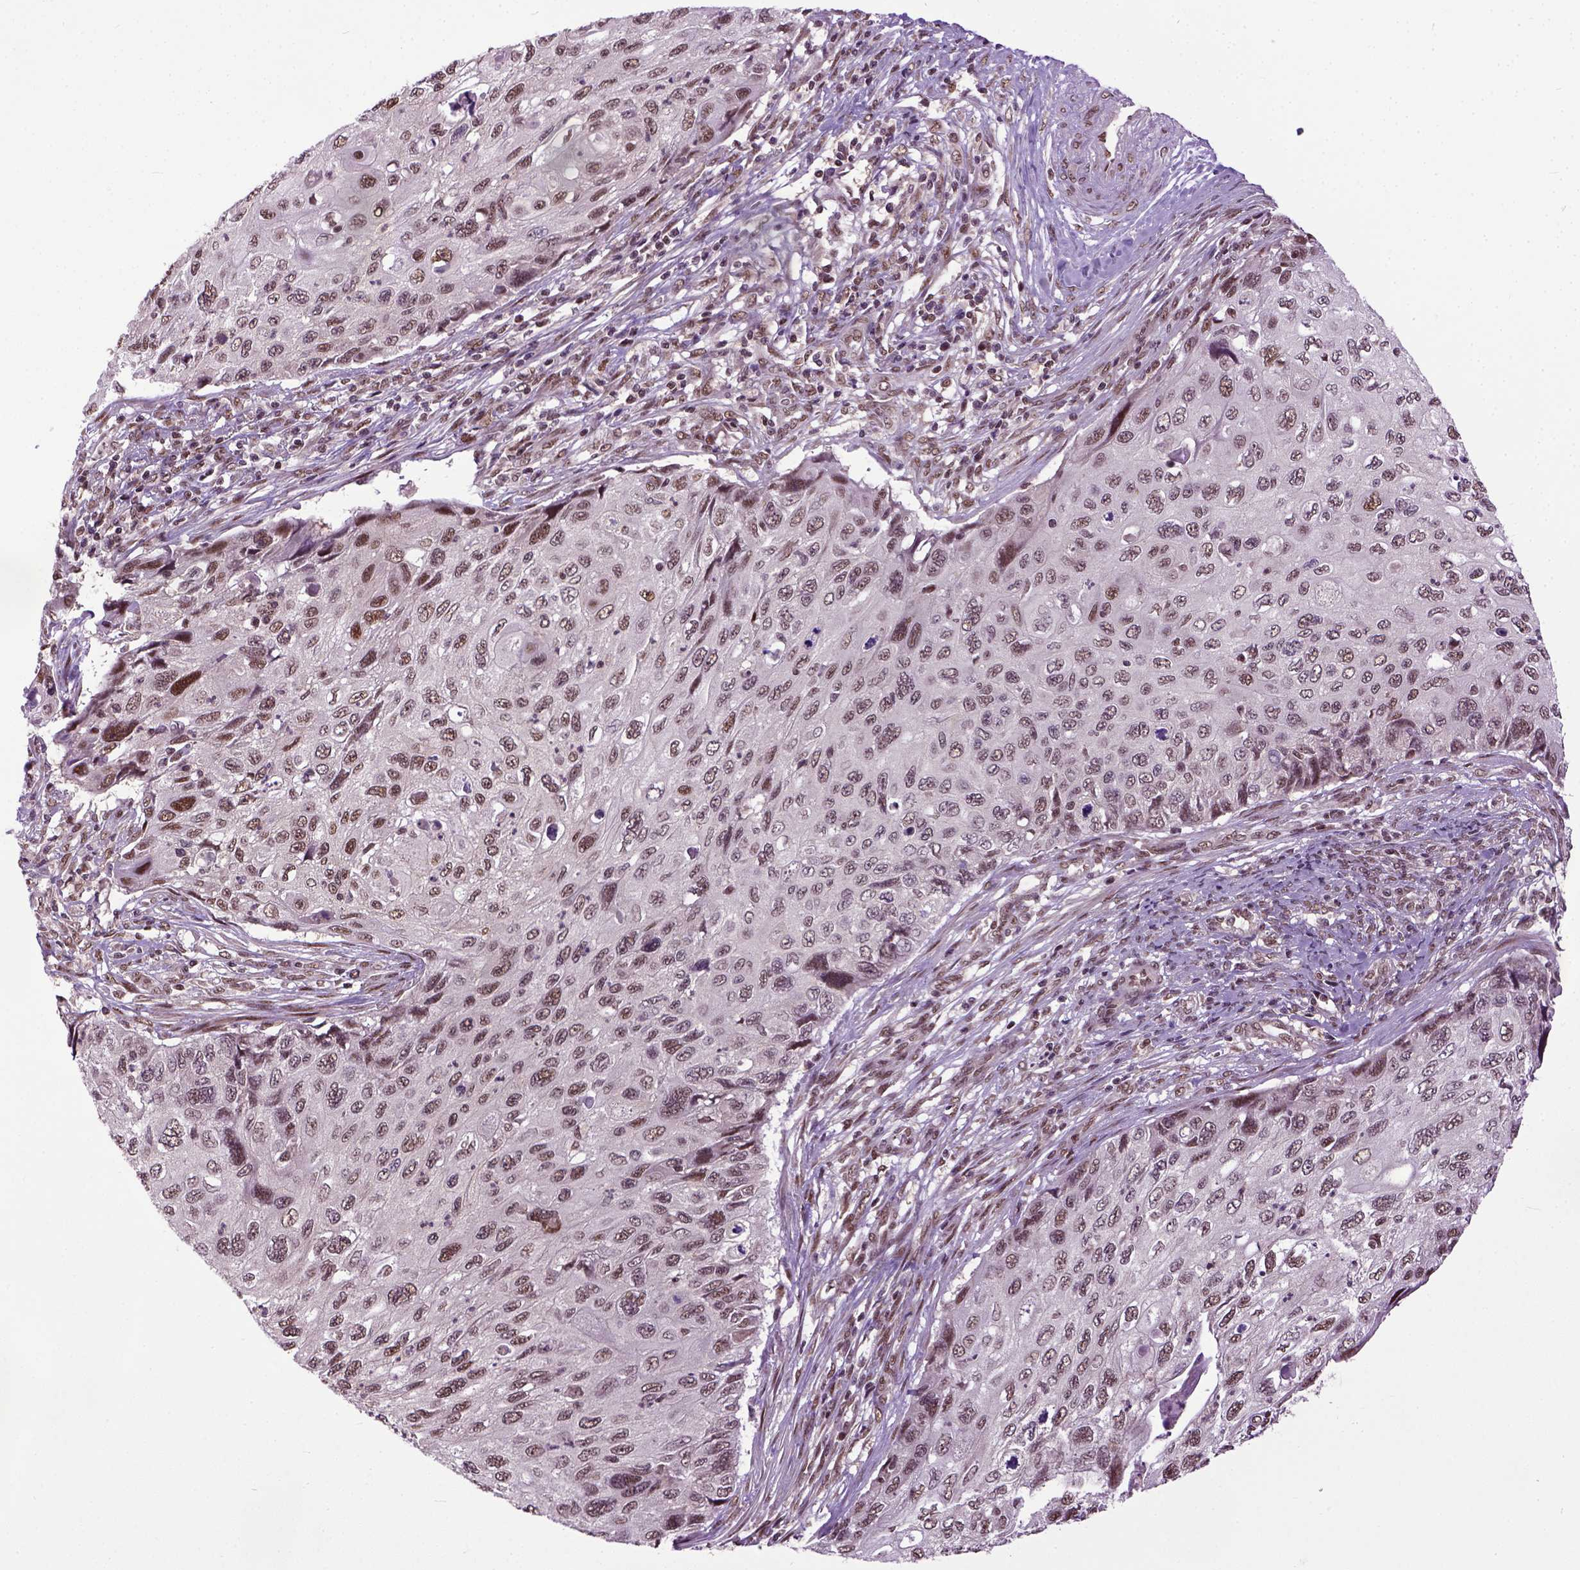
{"staining": {"intensity": "moderate", "quantity": ">75%", "location": "nuclear"}, "tissue": "cervical cancer", "cell_type": "Tumor cells", "image_type": "cancer", "snomed": [{"axis": "morphology", "description": "Squamous cell carcinoma, NOS"}, {"axis": "topography", "description": "Cervix"}], "caption": "Cervical cancer tissue reveals moderate nuclear positivity in approximately >75% of tumor cells, visualized by immunohistochemistry.", "gene": "UBA3", "patient": {"sex": "female", "age": 70}}